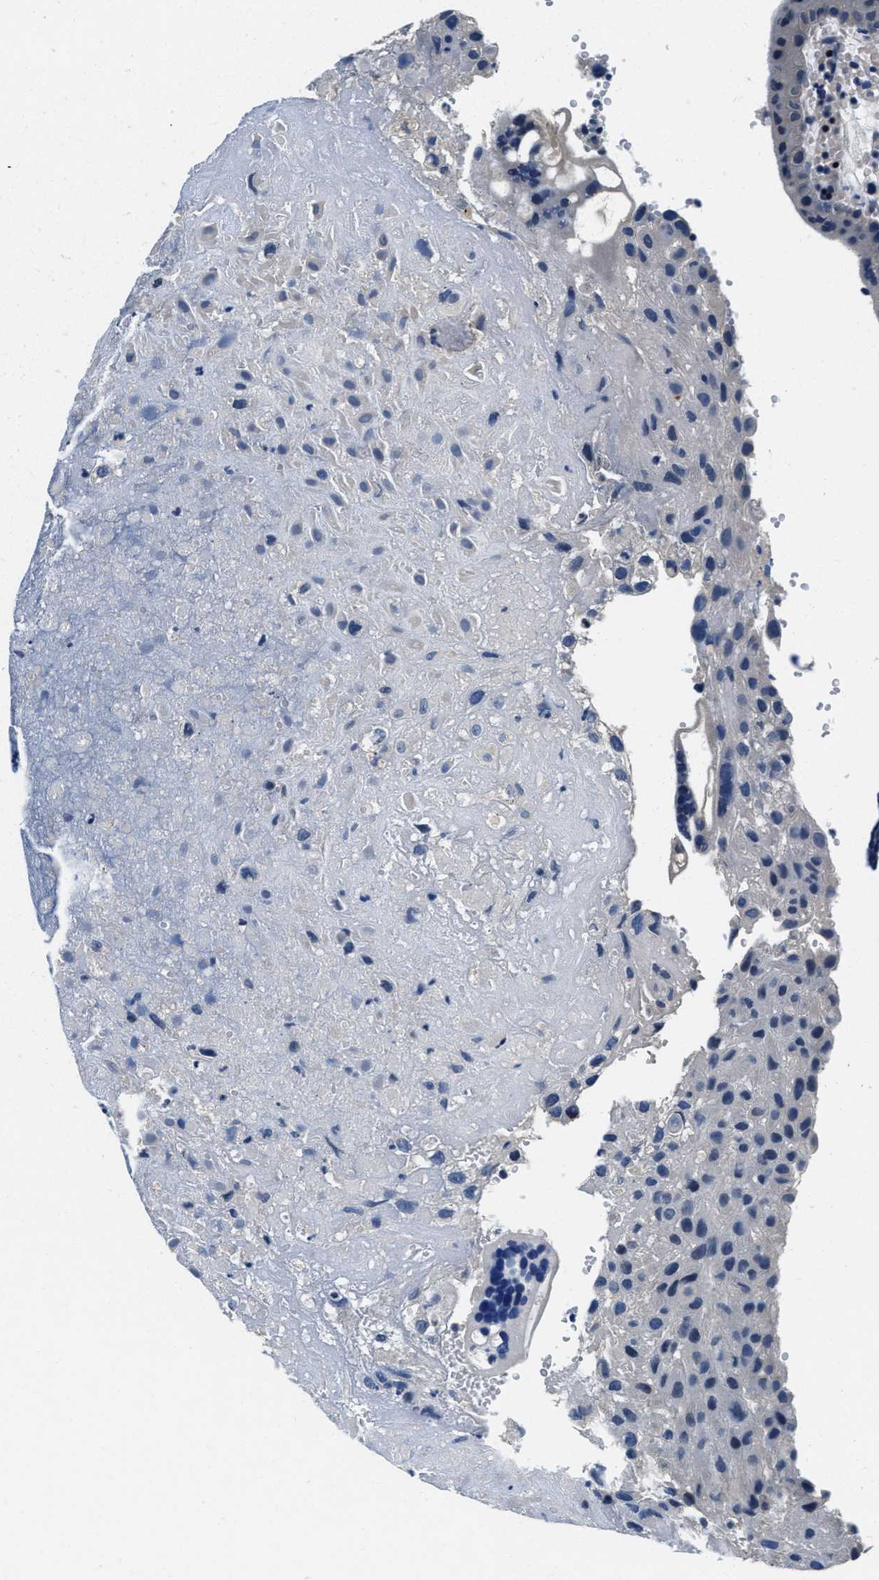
{"staining": {"intensity": "negative", "quantity": "none", "location": "none"}, "tissue": "placenta", "cell_type": "Decidual cells", "image_type": "normal", "snomed": [{"axis": "morphology", "description": "Normal tissue, NOS"}, {"axis": "topography", "description": "Placenta"}], "caption": "This is a histopathology image of immunohistochemistry (IHC) staining of normal placenta, which shows no positivity in decidual cells.", "gene": "ALDH3A2", "patient": {"sex": "female", "age": 18}}